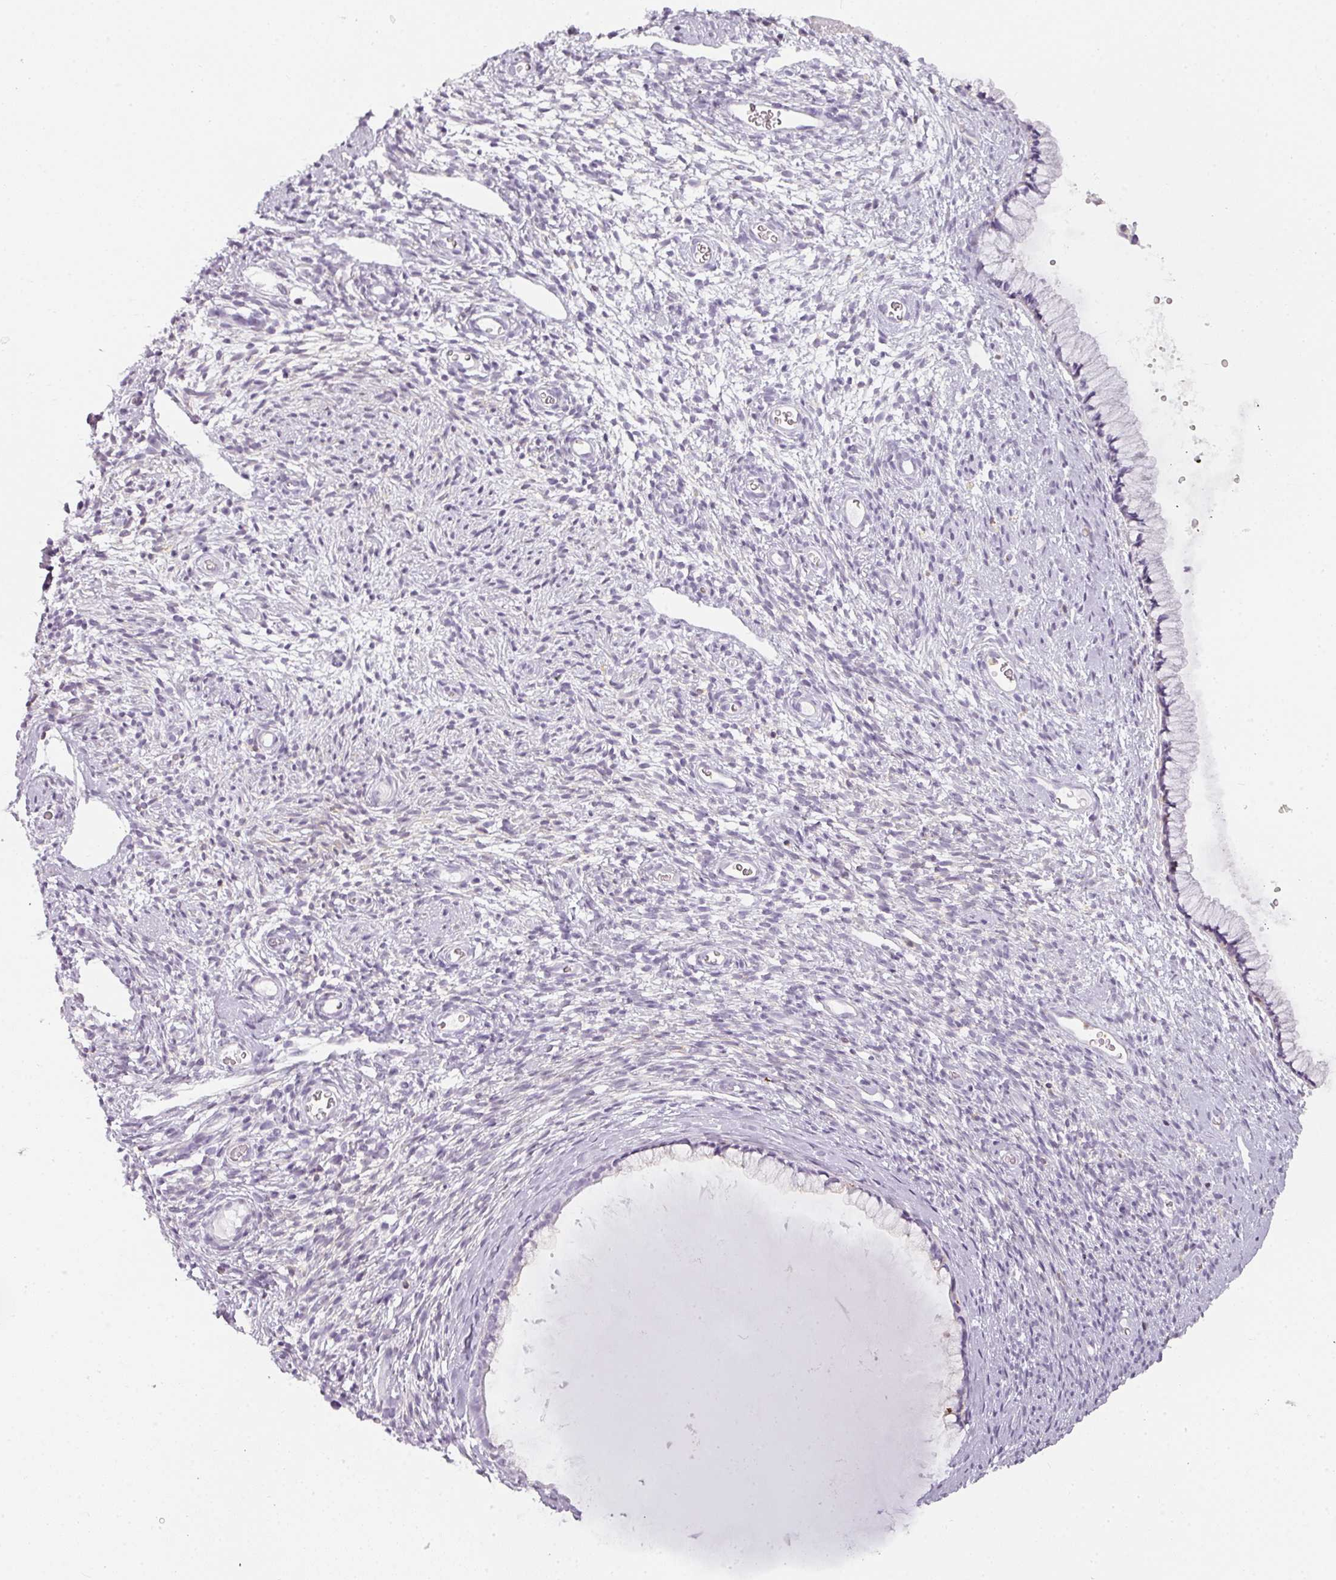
{"staining": {"intensity": "negative", "quantity": "none", "location": "none"}, "tissue": "cervix", "cell_type": "Glandular cells", "image_type": "normal", "snomed": [{"axis": "morphology", "description": "Normal tissue, NOS"}, {"axis": "topography", "description": "Cervix"}], "caption": "There is no significant staining in glandular cells of cervix. (Immunohistochemistry, brightfield microscopy, high magnification).", "gene": "TMEM42", "patient": {"sex": "female", "age": 76}}